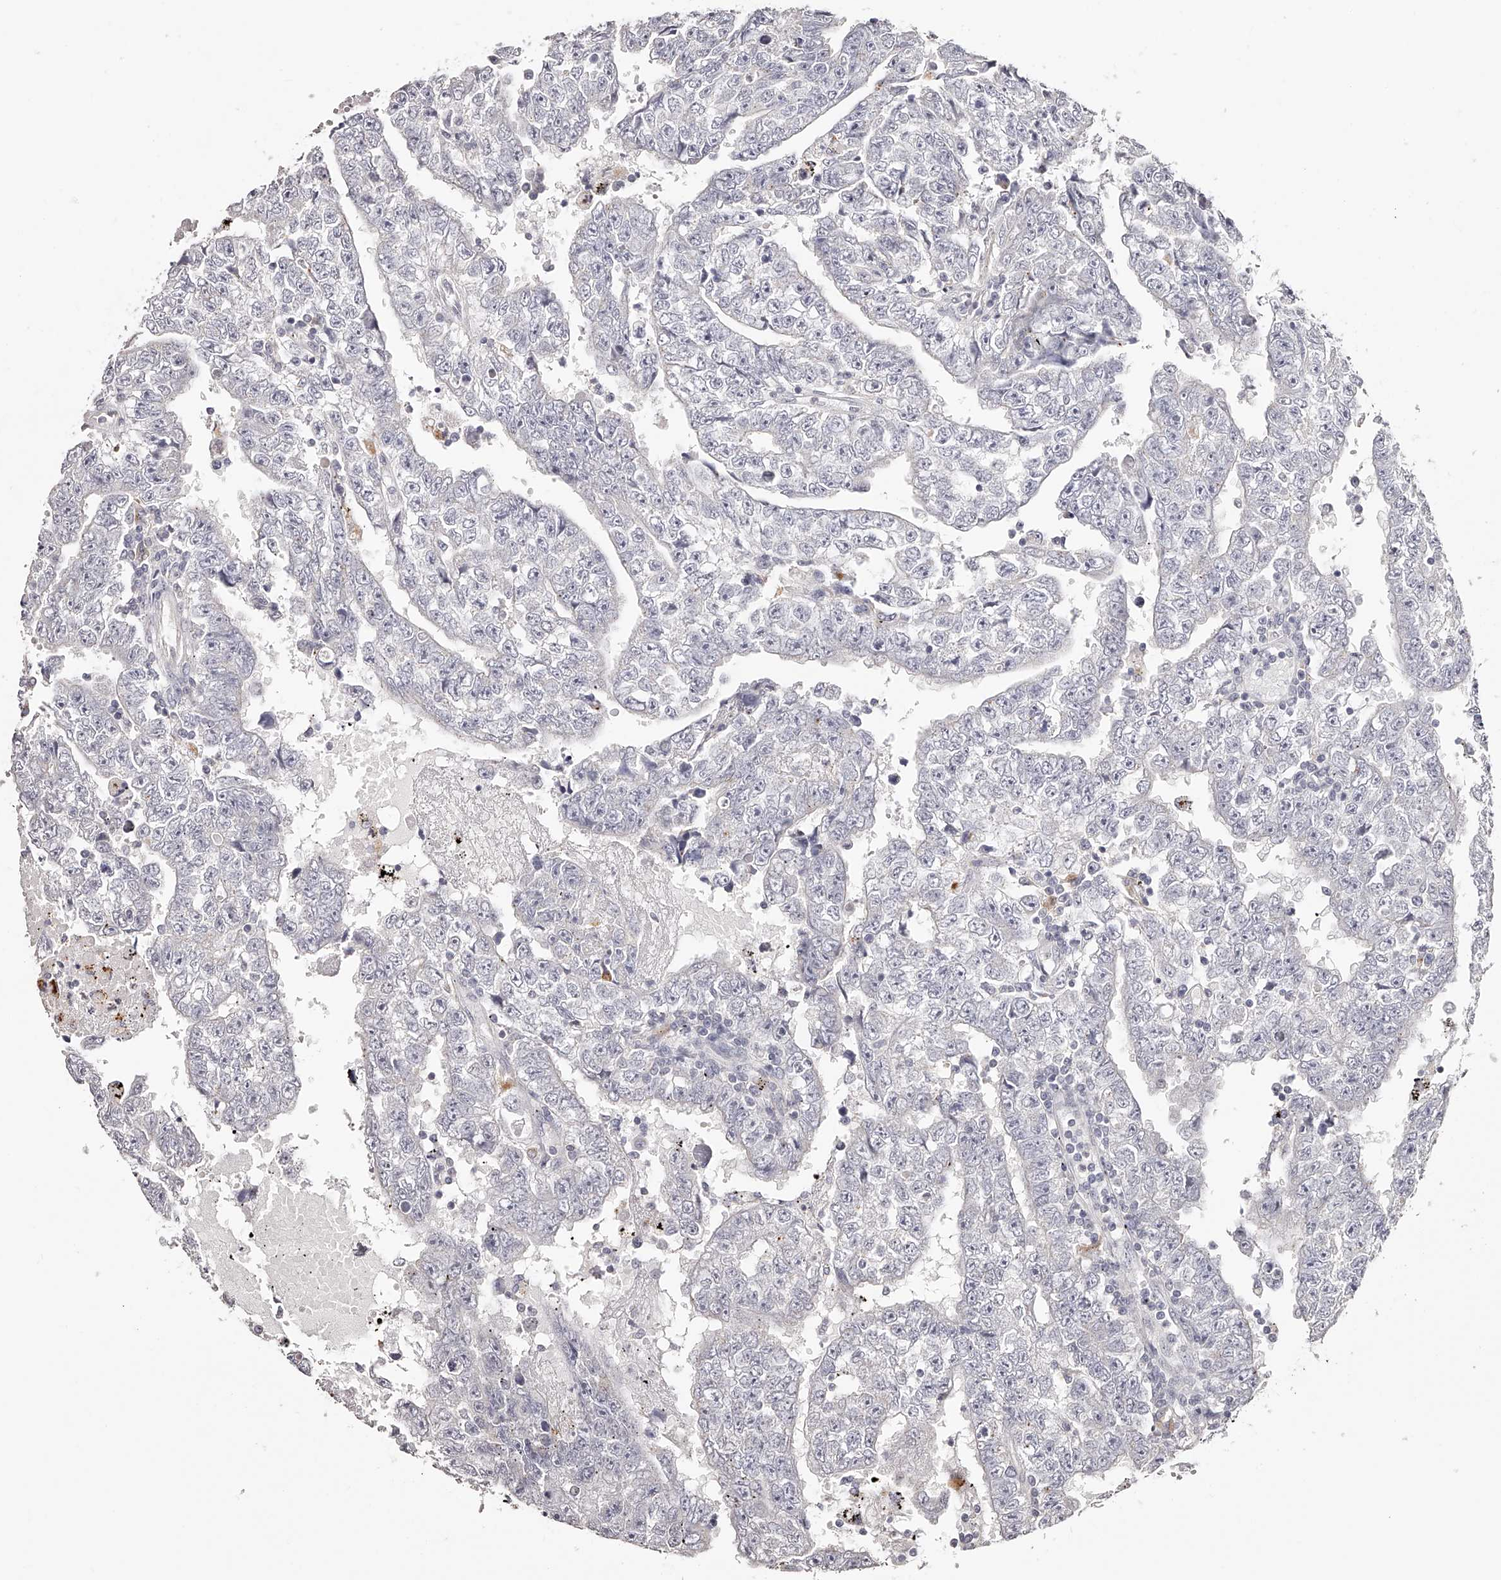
{"staining": {"intensity": "negative", "quantity": "none", "location": "none"}, "tissue": "testis cancer", "cell_type": "Tumor cells", "image_type": "cancer", "snomed": [{"axis": "morphology", "description": "Carcinoma, Embryonal, NOS"}, {"axis": "topography", "description": "Testis"}], "caption": "There is no significant expression in tumor cells of testis embryonal carcinoma. (Immunohistochemistry (ihc), brightfield microscopy, high magnification).", "gene": "SLC35D3", "patient": {"sex": "male", "age": 25}}